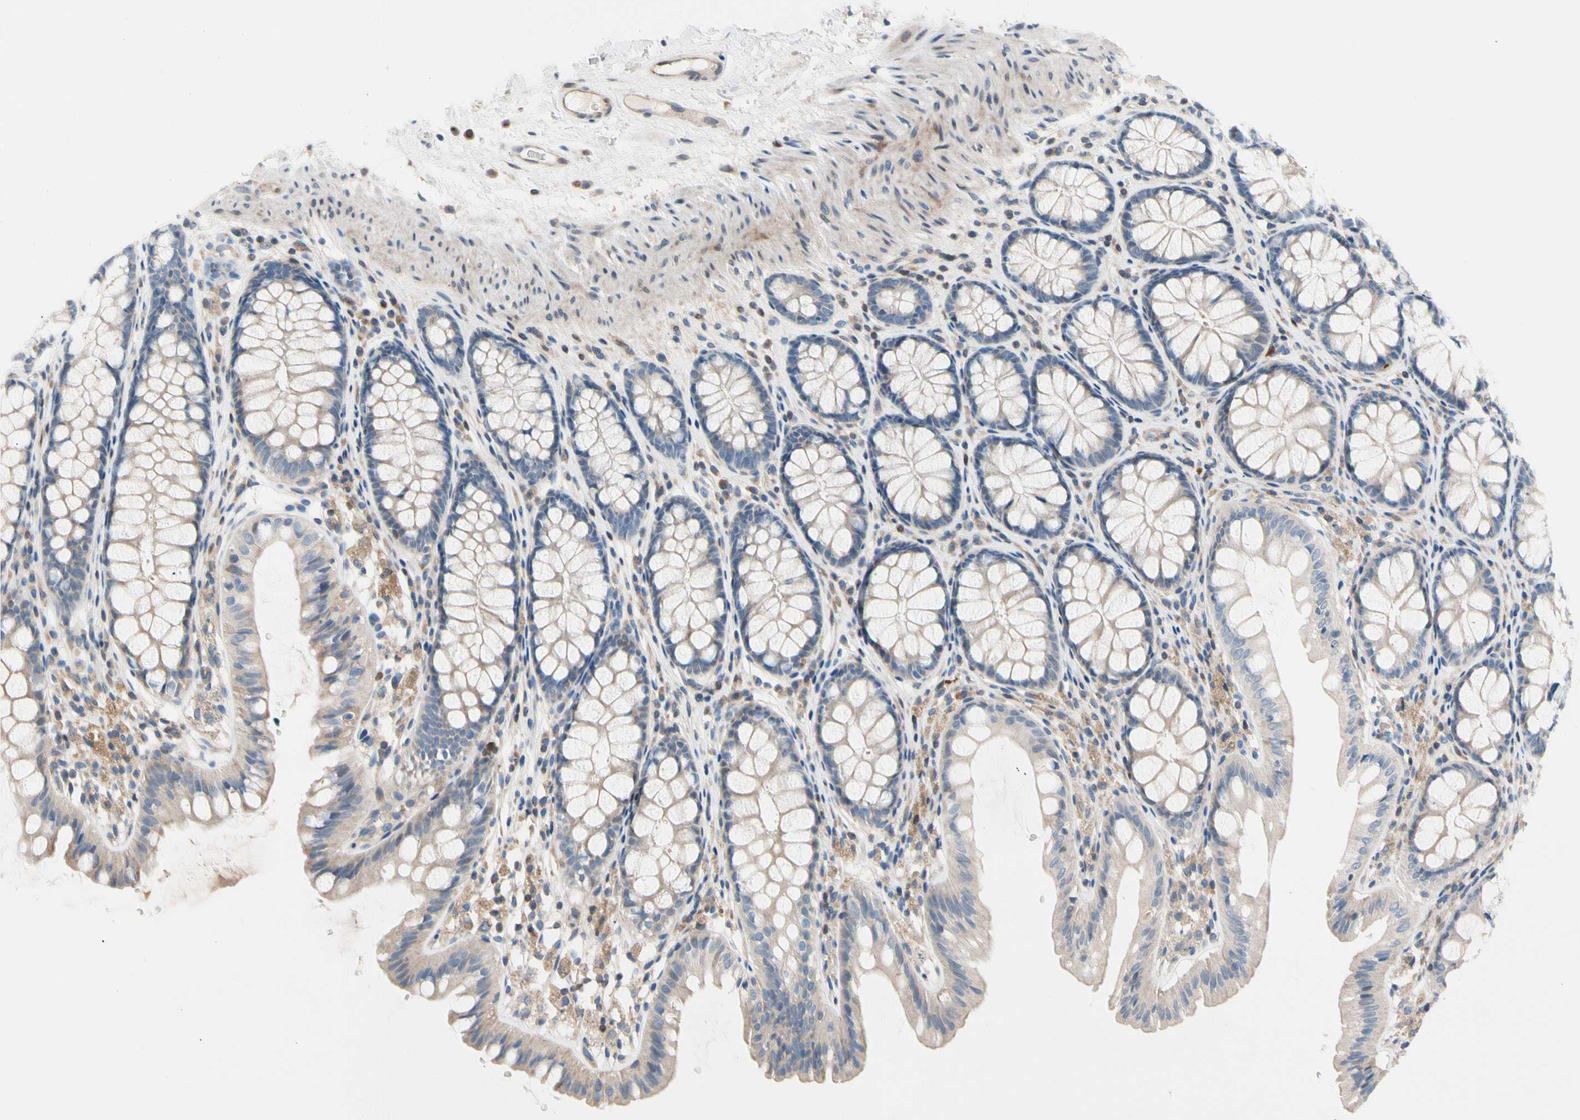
{"staining": {"intensity": "weak", "quantity": ">75%", "location": "cytoplasmic/membranous"}, "tissue": "colon", "cell_type": "Endothelial cells", "image_type": "normal", "snomed": [{"axis": "morphology", "description": "Normal tissue, NOS"}, {"axis": "topography", "description": "Colon"}], "caption": "Colon stained for a protein demonstrates weak cytoplasmic/membranous positivity in endothelial cells.", "gene": "MAP3K3", "patient": {"sex": "female", "age": 55}}